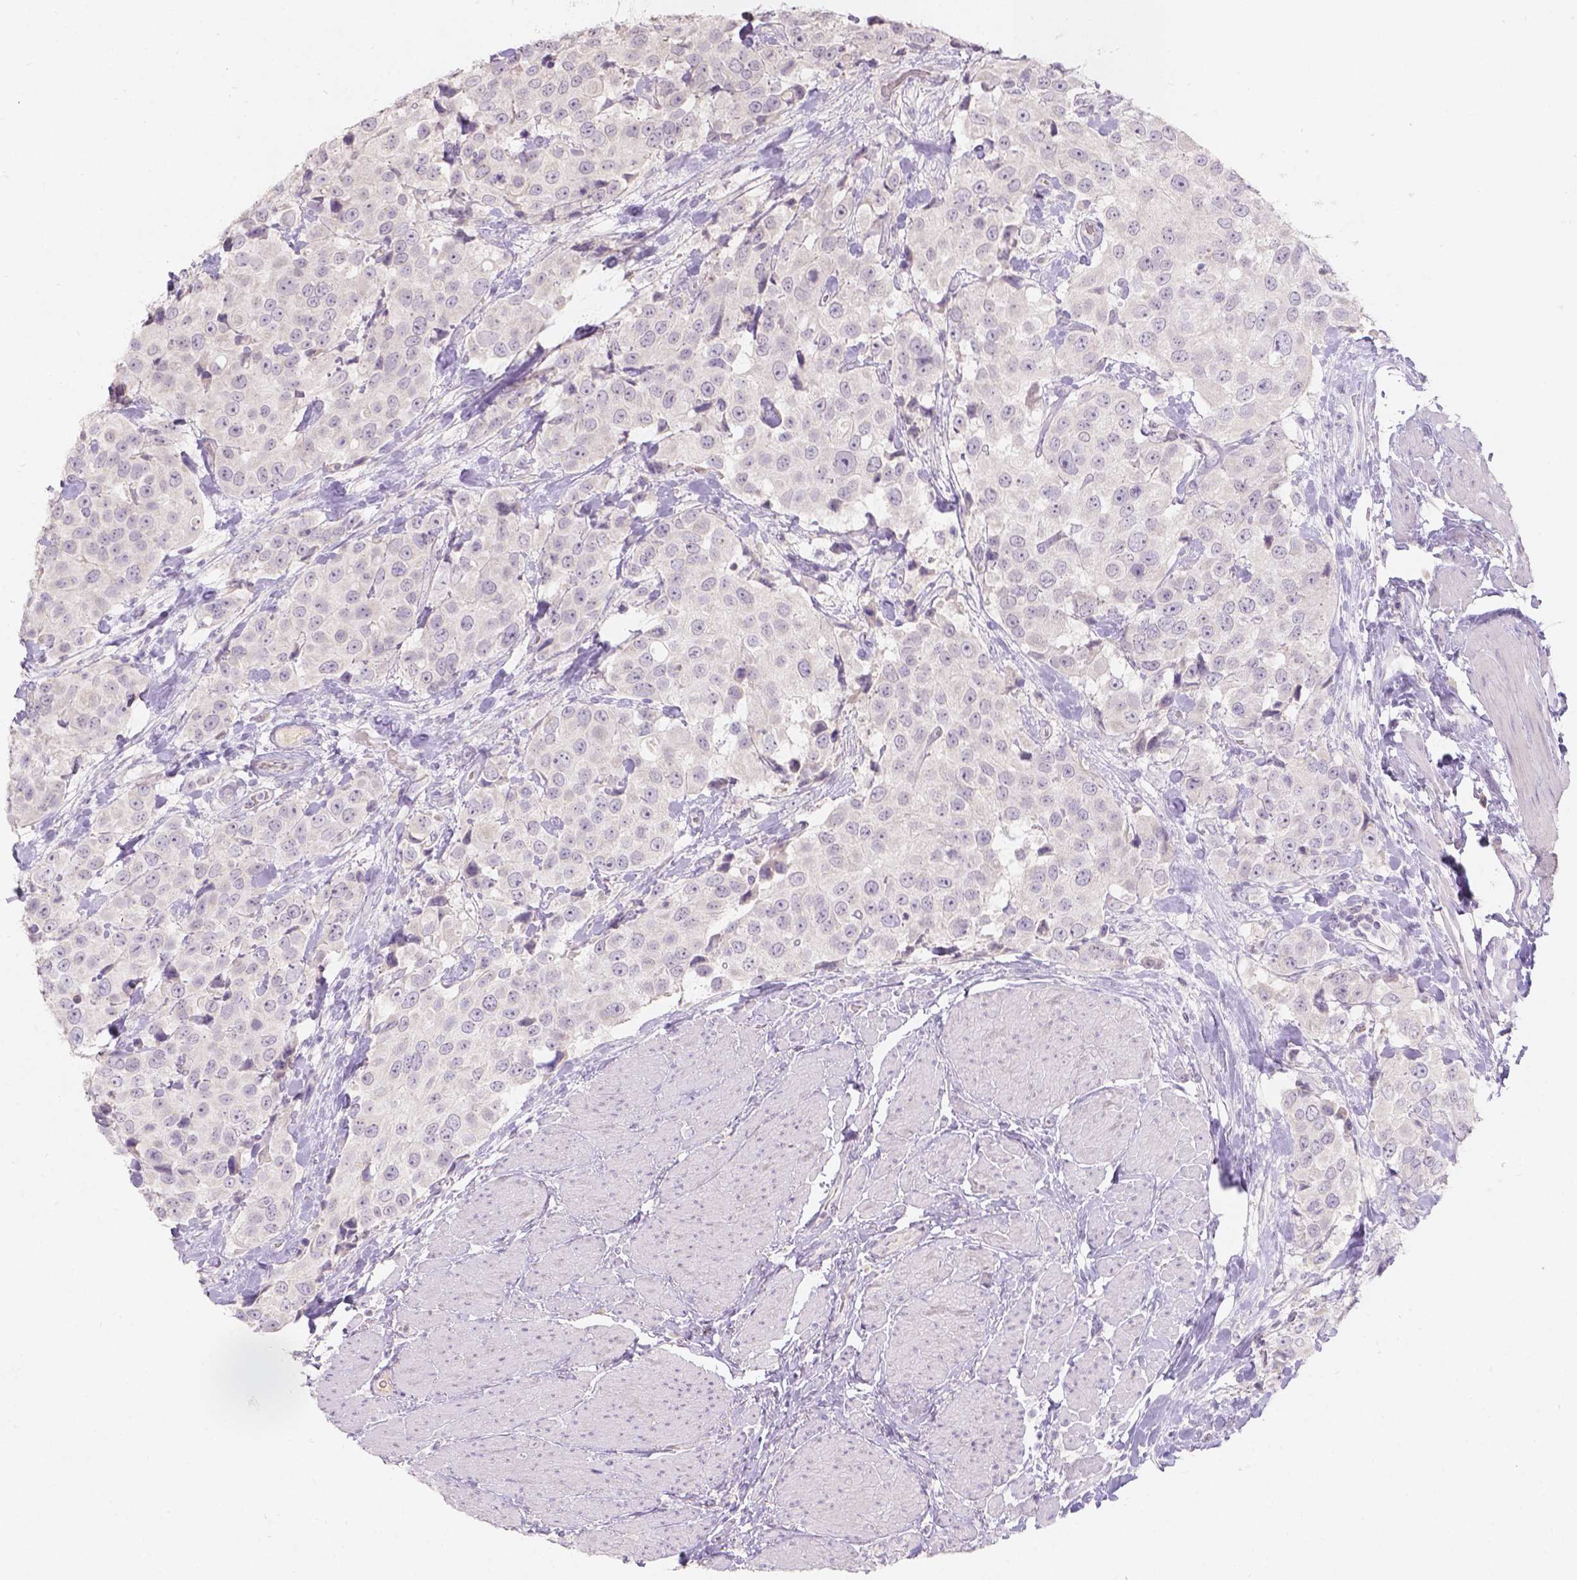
{"staining": {"intensity": "negative", "quantity": "none", "location": "none"}, "tissue": "urothelial cancer", "cell_type": "Tumor cells", "image_type": "cancer", "snomed": [{"axis": "morphology", "description": "Urothelial carcinoma, High grade"}, {"axis": "topography", "description": "Urinary bladder"}], "caption": "Tumor cells are negative for brown protein staining in urothelial carcinoma (high-grade).", "gene": "DCAF4L1", "patient": {"sex": "female", "age": 64}}